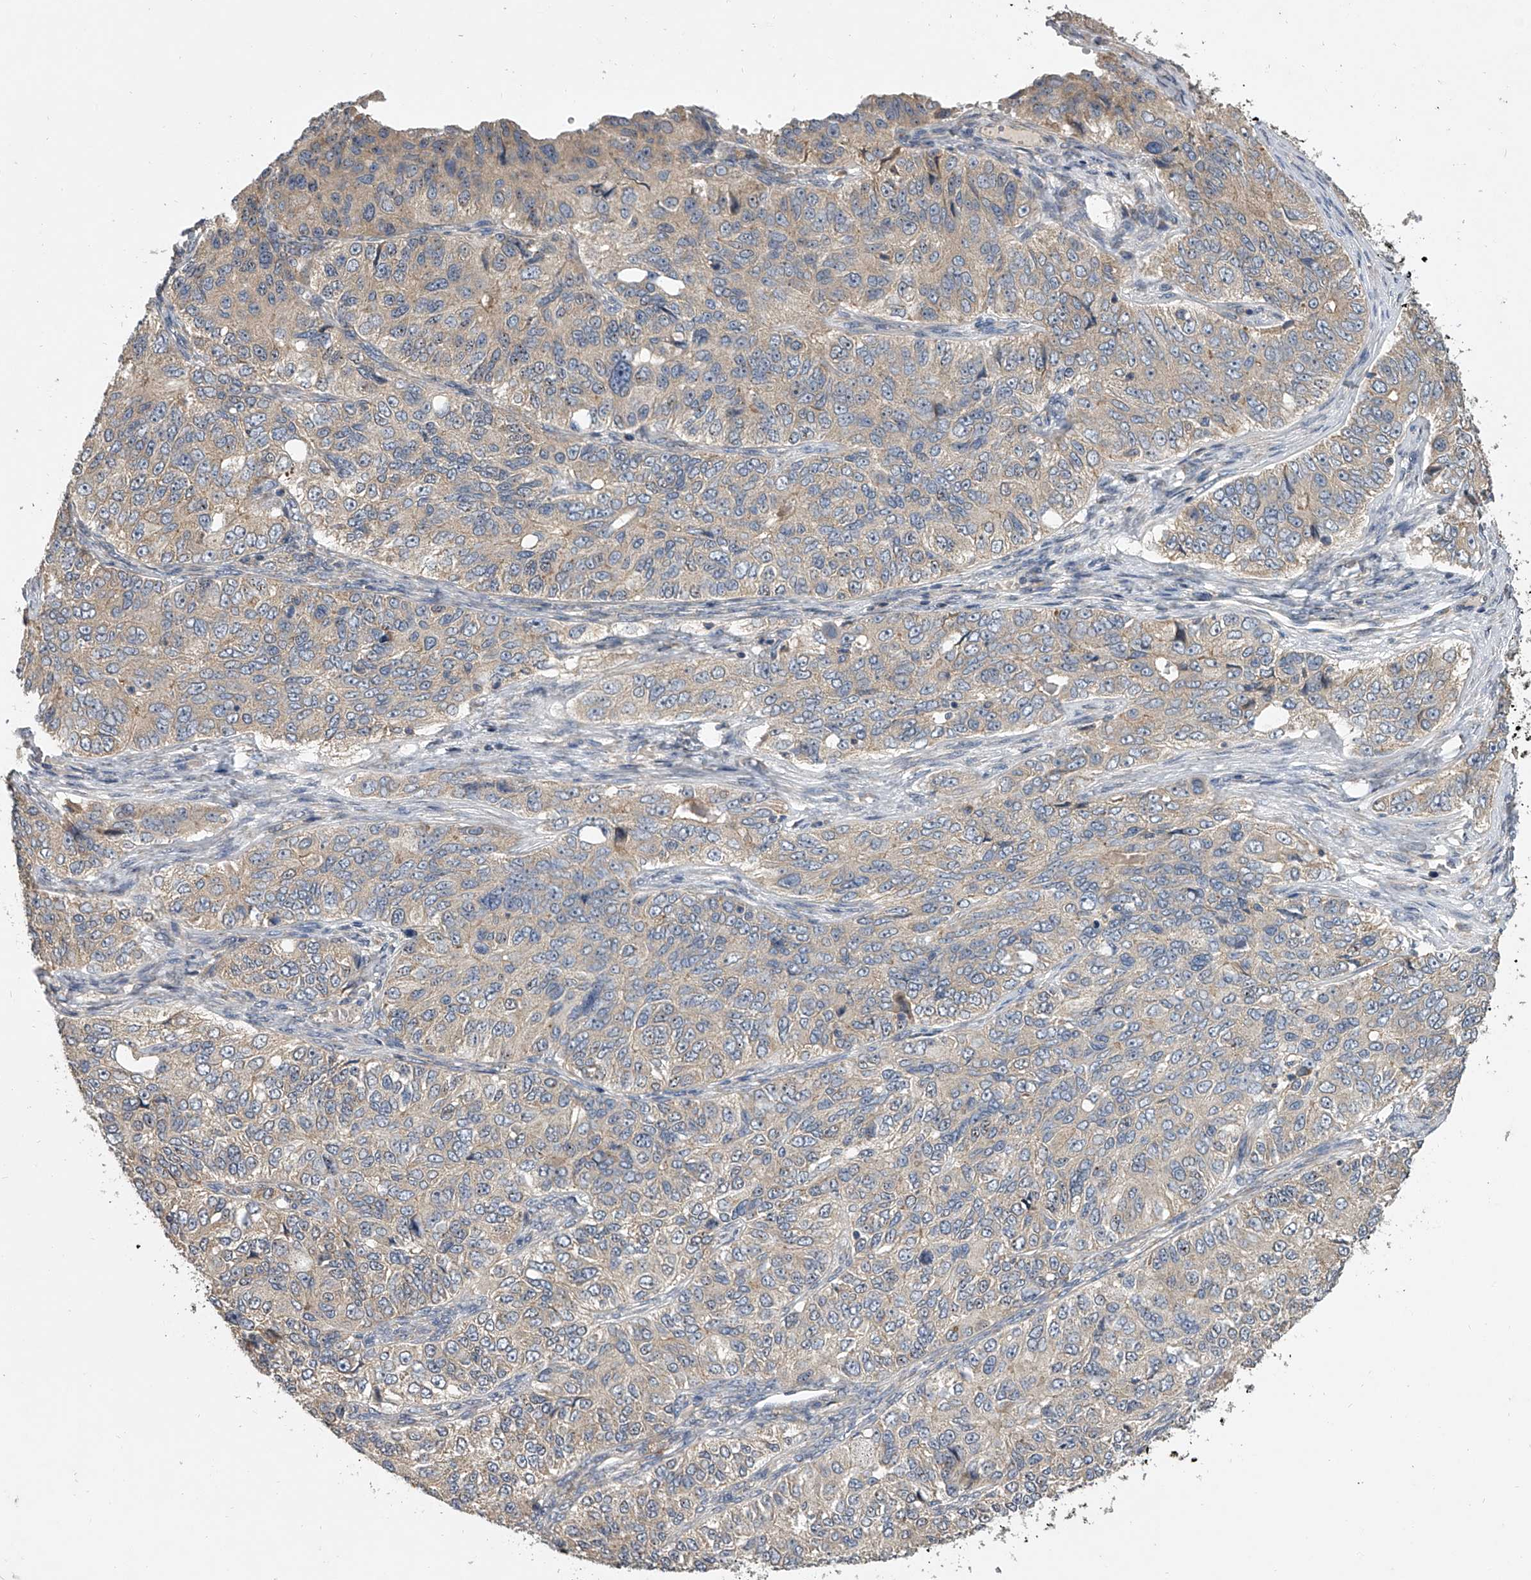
{"staining": {"intensity": "moderate", "quantity": "25%-75%", "location": "cytoplasmic/membranous"}, "tissue": "ovarian cancer", "cell_type": "Tumor cells", "image_type": "cancer", "snomed": [{"axis": "morphology", "description": "Carcinoma, endometroid"}, {"axis": "topography", "description": "Ovary"}], "caption": "This micrograph exhibits immunohistochemistry (IHC) staining of human ovarian endometroid carcinoma, with medium moderate cytoplasmic/membranous expression in approximately 25%-75% of tumor cells.", "gene": "DOCK9", "patient": {"sex": "female", "age": 51}}